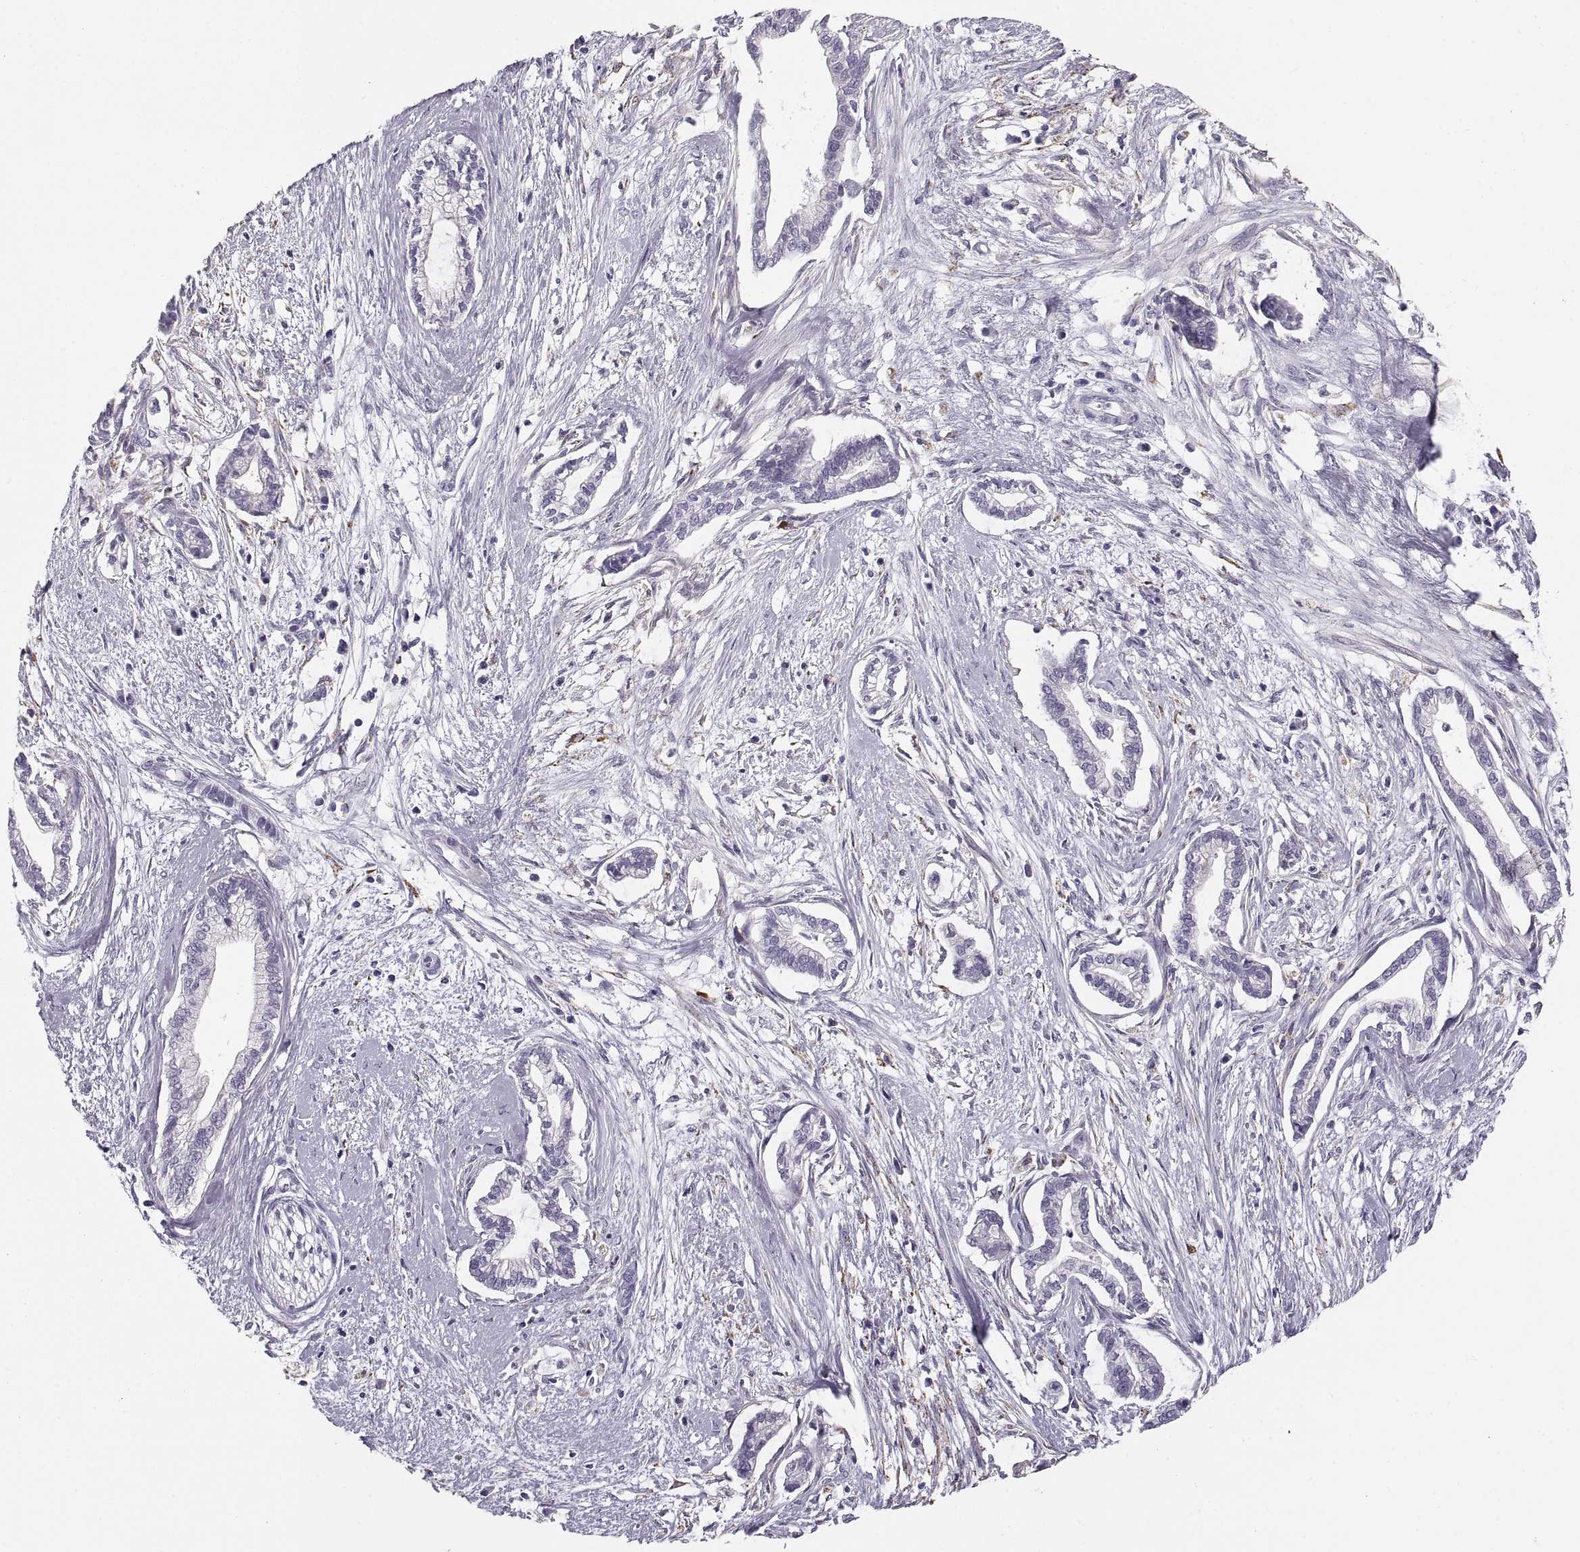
{"staining": {"intensity": "negative", "quantity": "none", "location": "none"}, "tissue": "cervical cancer", "cell_type": "Tumor cells", "image_type": "cancer", "snomed": [{"axis": "morphology", "description": "Adenocarcinoma, NOS"}, {"axis": "topography", "description": "Cervix"}], "caption": "Immunohistochemical staining of human adenocarcinoma (cervical) reveals no significant expression in tumor cells.", "gene": "COL9A3", "patient": {"sex": "female", "age": 62}}